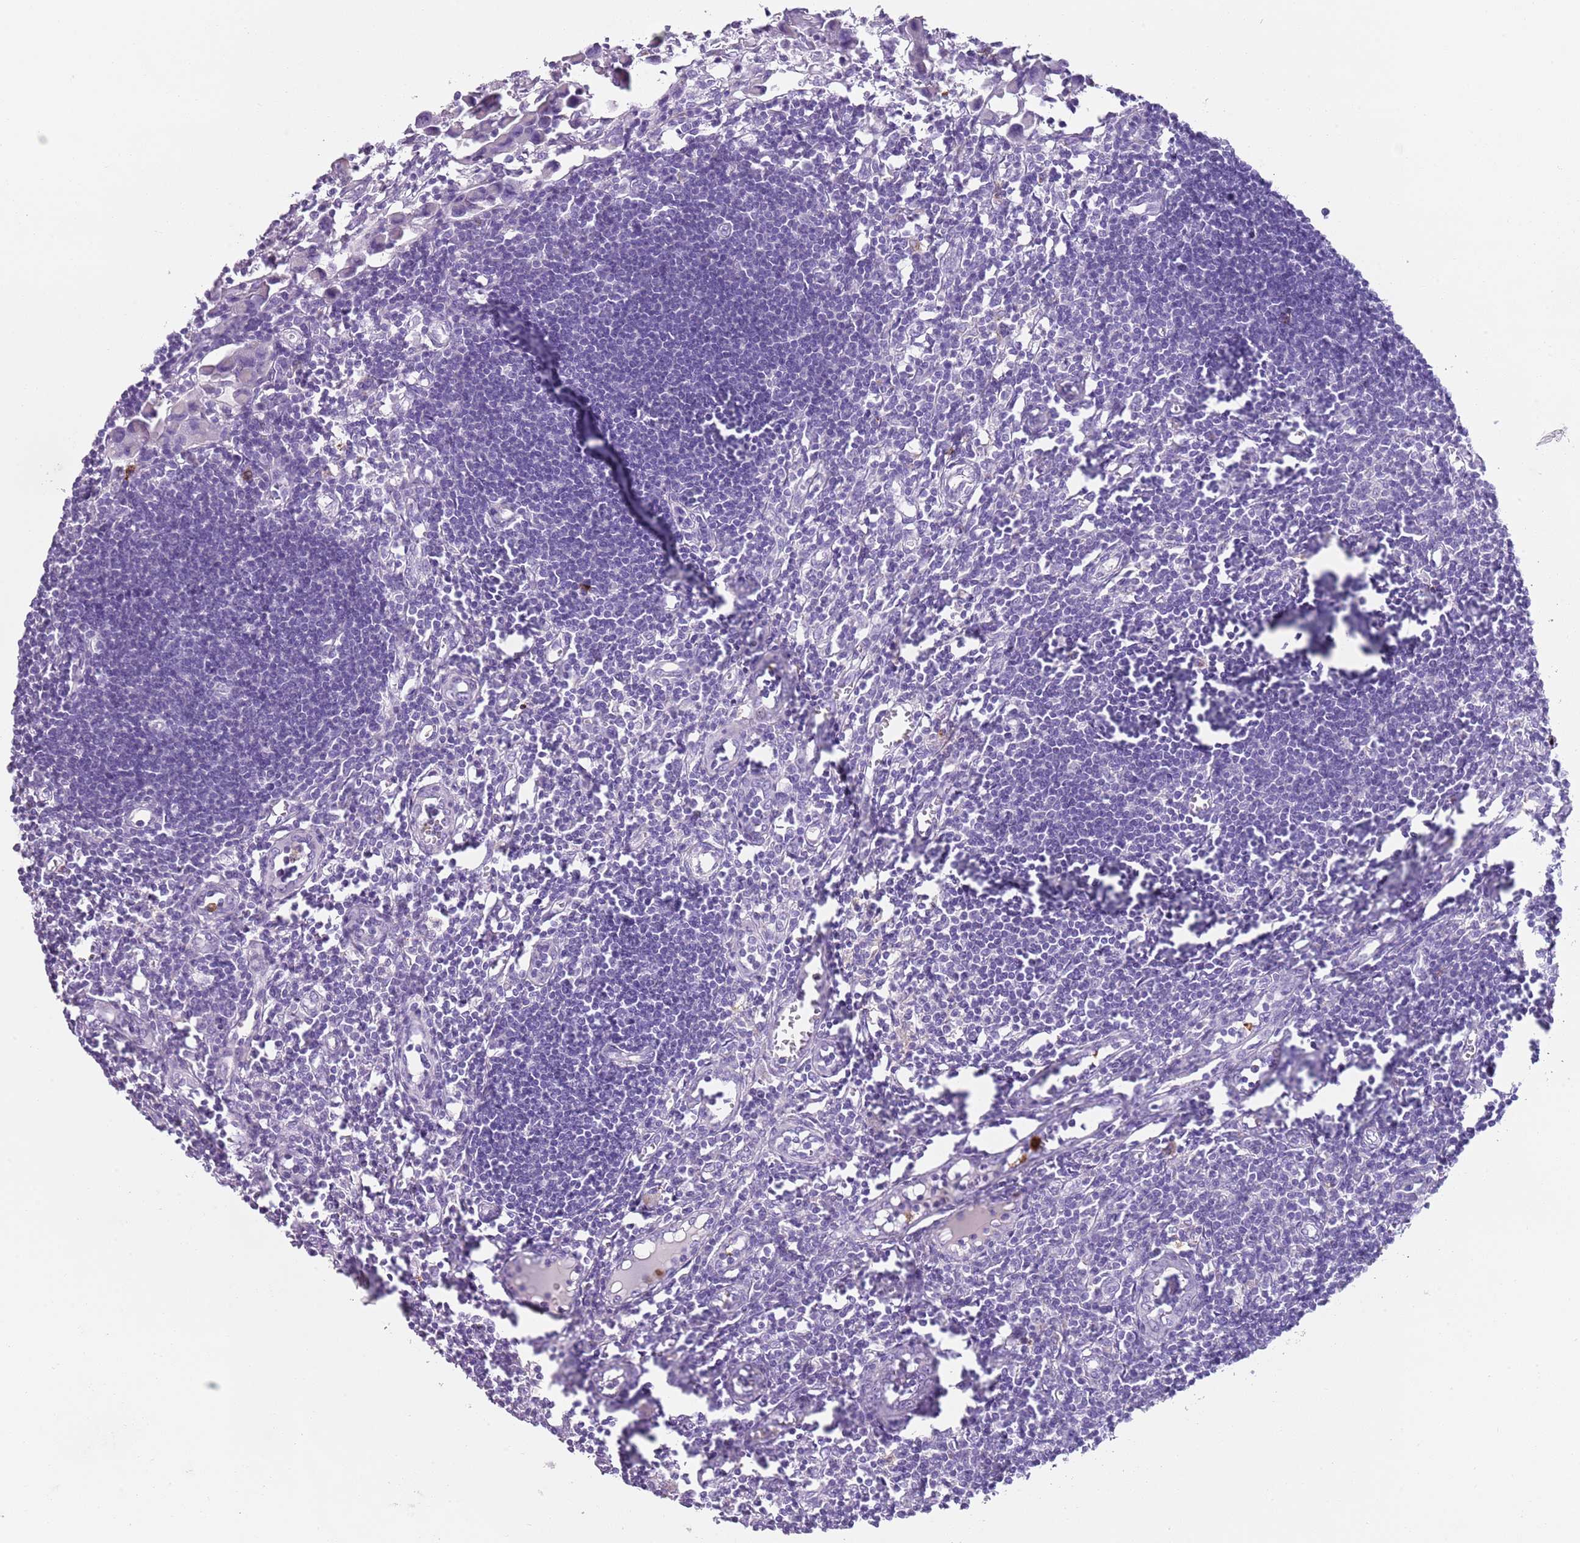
{"staining": {"intensity": "negative", "quantity": "none", "location": "none"}, "tissue": "lymph node", "cell_type": "Germinal center cells", "image_type": "normal", "snomed": [{"axis": "morphology", "description": "Normal tissue, NOS"}, {"axis": "morphology", "description": "Malignant melanoma, Metastatic site"}, {"axis": "topography", "description": "Lymph node"}], "caption": "Immunohistochemistry histopathology image of unremarkable lymph node: lymph node stained with DAB exhibits no significant protein positivity in germinal center cells.", "gene": "CD177", "patient": {"sex": "male", "age": 41}}